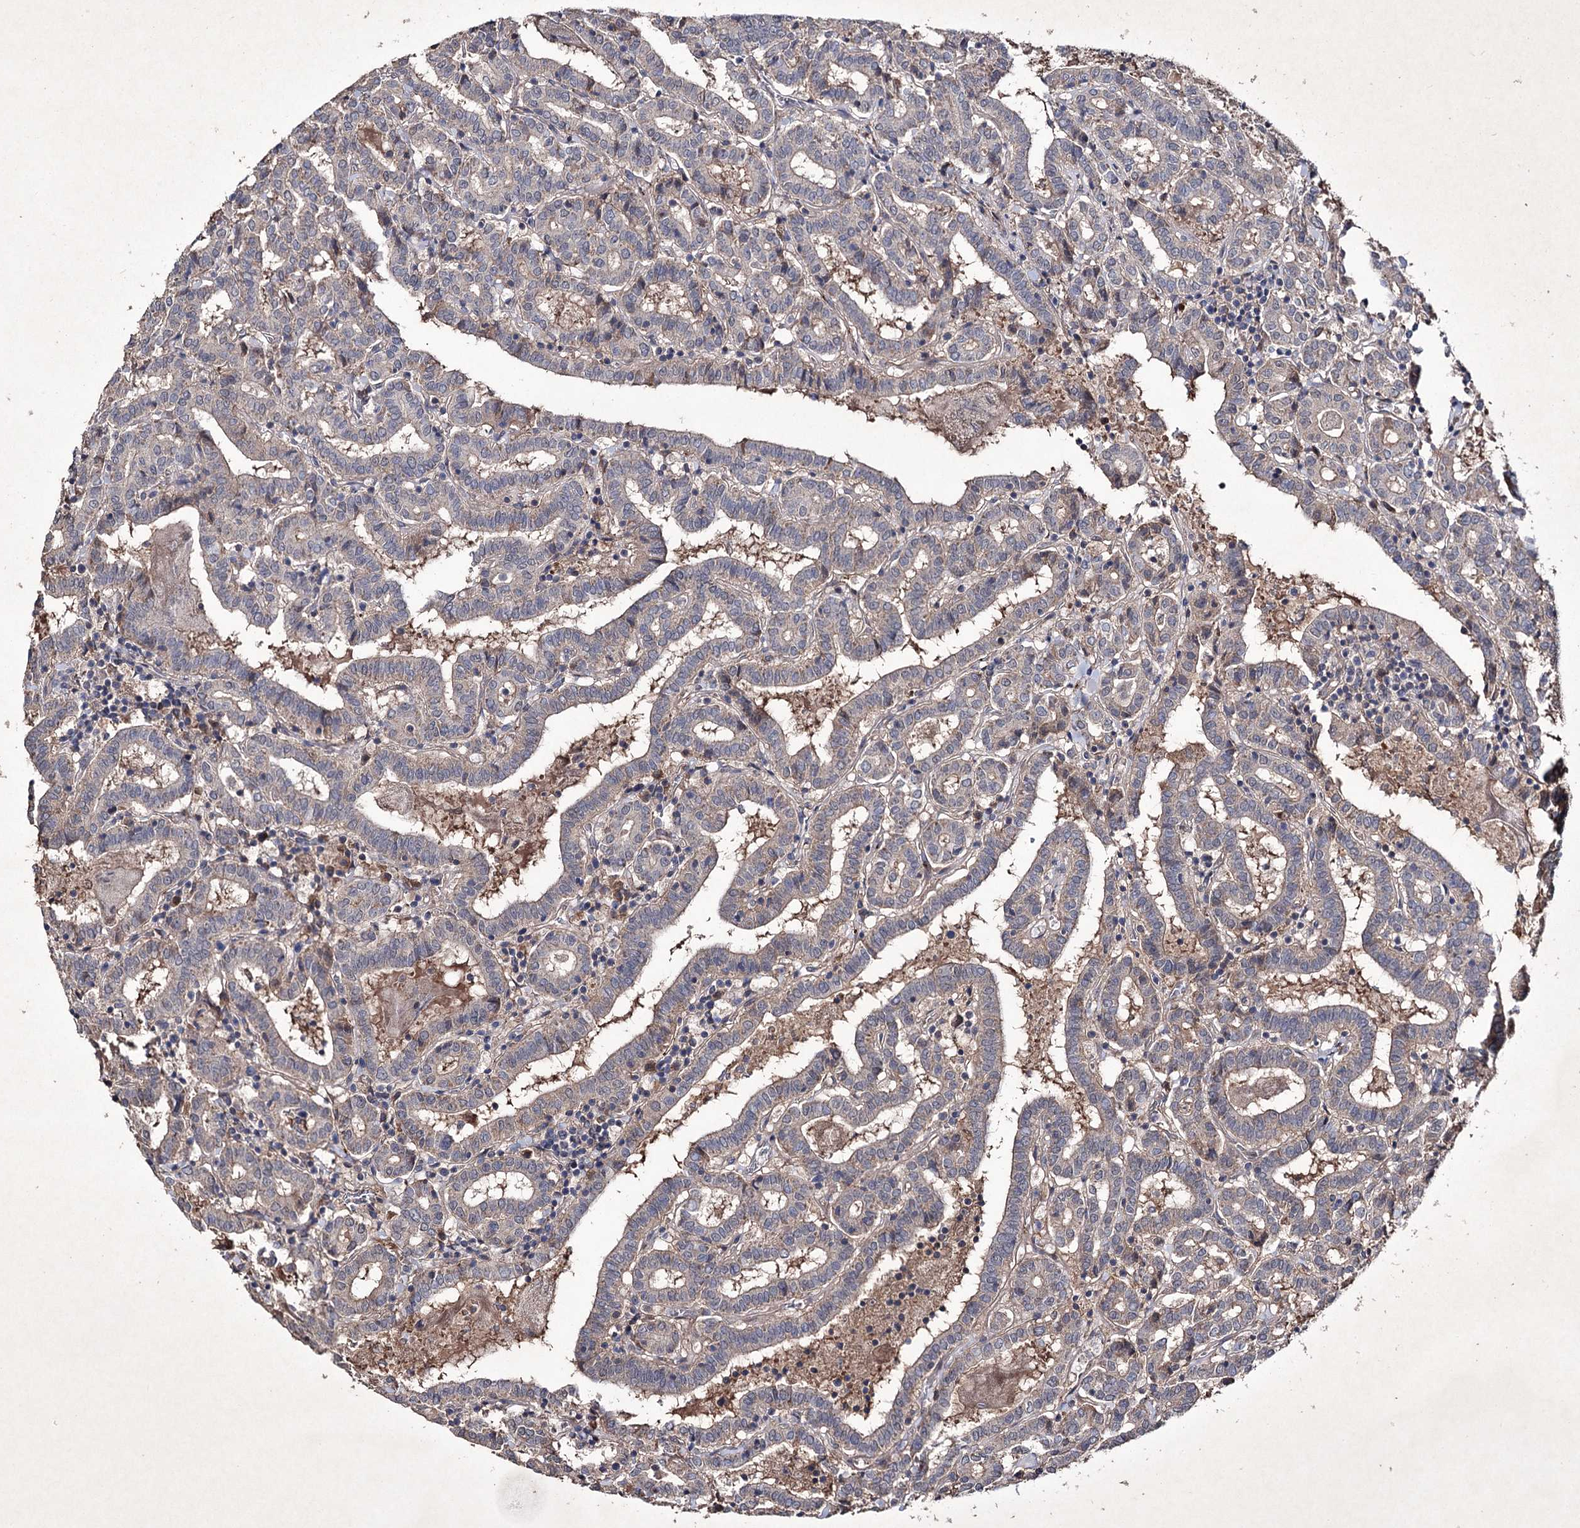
{"staining": {"intensity": "weak", "quantity": "<25%", "location": "cytoplasmic/membranous"}, "tissue": "thyroid cancer", "cell_type": "Tumor cells", "image_type": "cancer", "snomed": [{"axis": "morphology", "description": "Papillary adenocarcinoma, NOS"}, {"axis": "topography", "description": "Thyroid gland"}], "caption": "High power microscopy micrograph of an IHC photomicrograph of thyroid cancer (papillary adenocarcinoma), revealing no significant positivity in tumor cells. (DAB (3,3'-diaminobenzidine) IHC, high magnification).", "gene": "SEMA4G", "patient": {"sex": "female", "age": 72}}